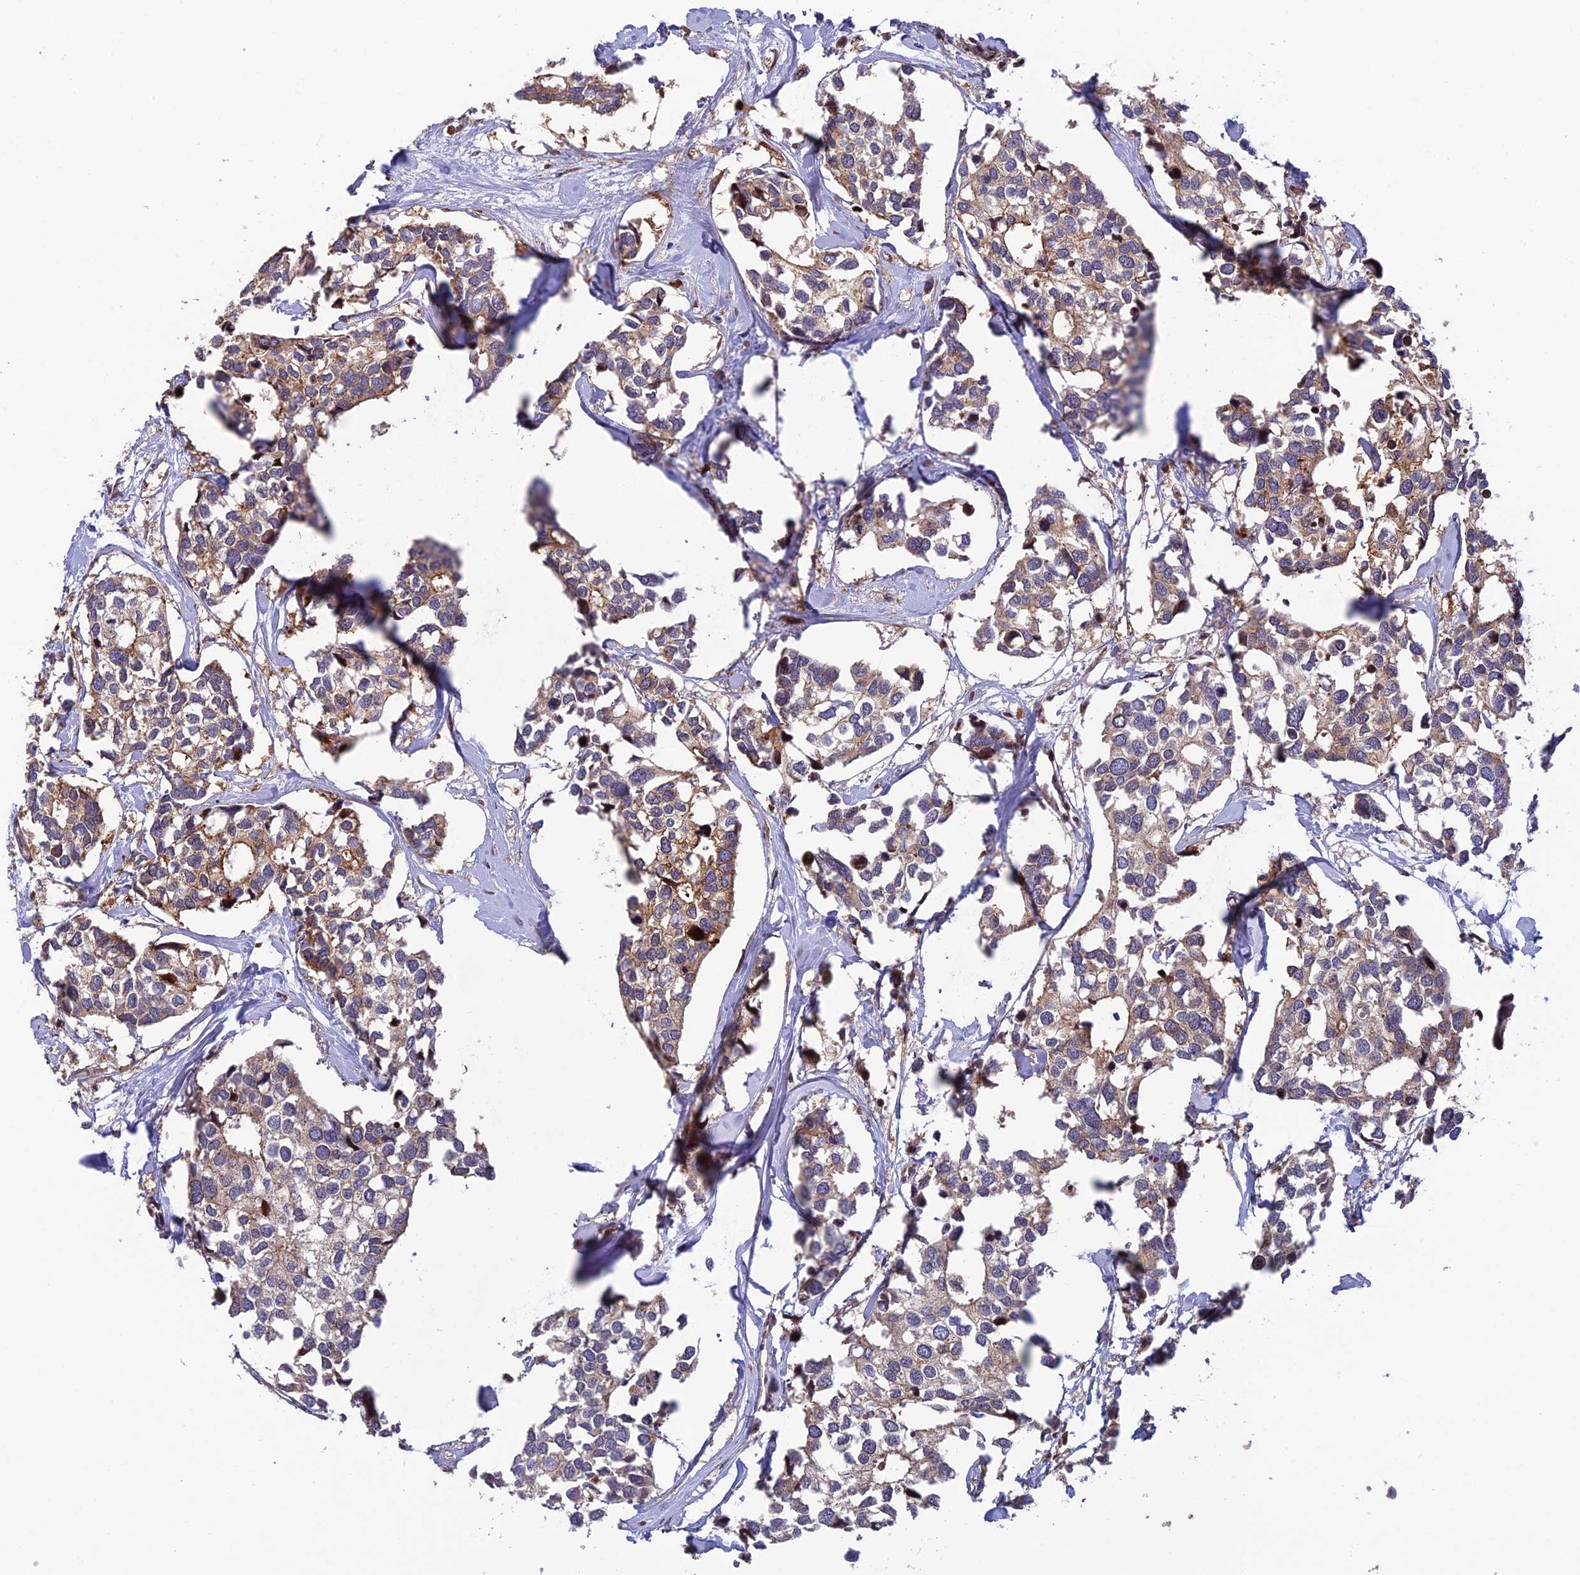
{"staining": {"intensity": "weak", "quantity": "25%-75%", "location": "cytoplasmic/membranous"}, "tissue": "breast cancer", "cell_type": "Tumor cells", "image_type": "cancer", "snomed": [{"axis": "morphology", "description": "Duct carcinoma"}, {"axis": "topography", "description": "Breast"}], "caption": "DAB immunohistochemical staining of infiltrating ductal carcinoma (breast) displays weak cytoplasmic/membranous protein positivity in approximately 25%-75% of tumor cells.", "gene": "SMIM7", "patient": {"sex": "female", "age": 83}}